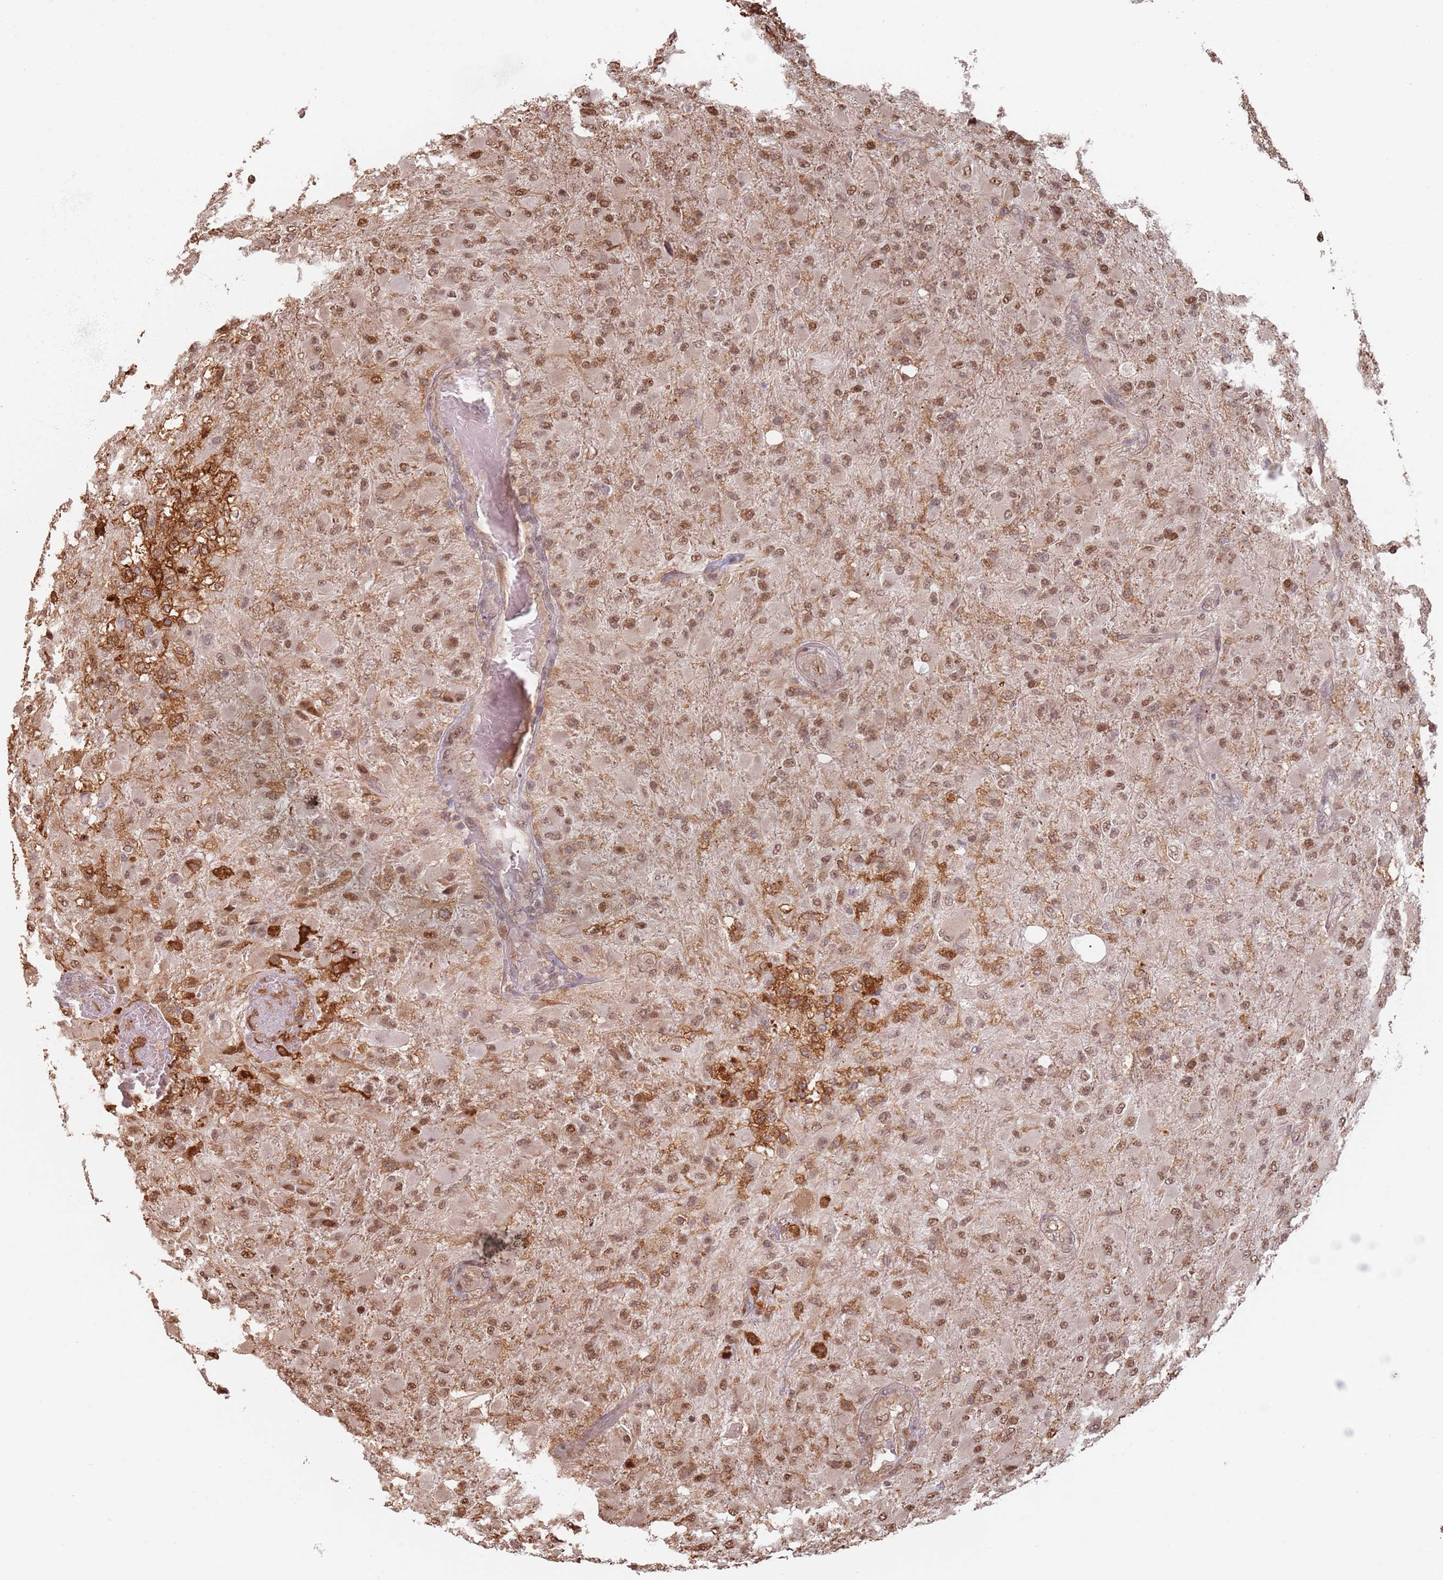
{"staining": {"intensity": "moderate", "quantity": ">75%", "location": "cytoplasmic/membranous,nuclear"}, "tissue": "glioma", "cell_type": "Tumor cells", "image_type": "cancer", "snomed": [{"axis": "morphology", "description": "Glioma, malignant, Low grade"}, {"axis": "topography", "description": "Brain"}], "caption": "Tumor cells display moderate cytoplasmic/membranous and nuclear staining in approximately >75% of cells in glioma. The staining is performed using DAB brown chromogen to label protein expression. The nuclei are counter-stained blue using hematoxylin.", "gene": "PLSCR5", "patient": {"sex": "male", "age": 65}}